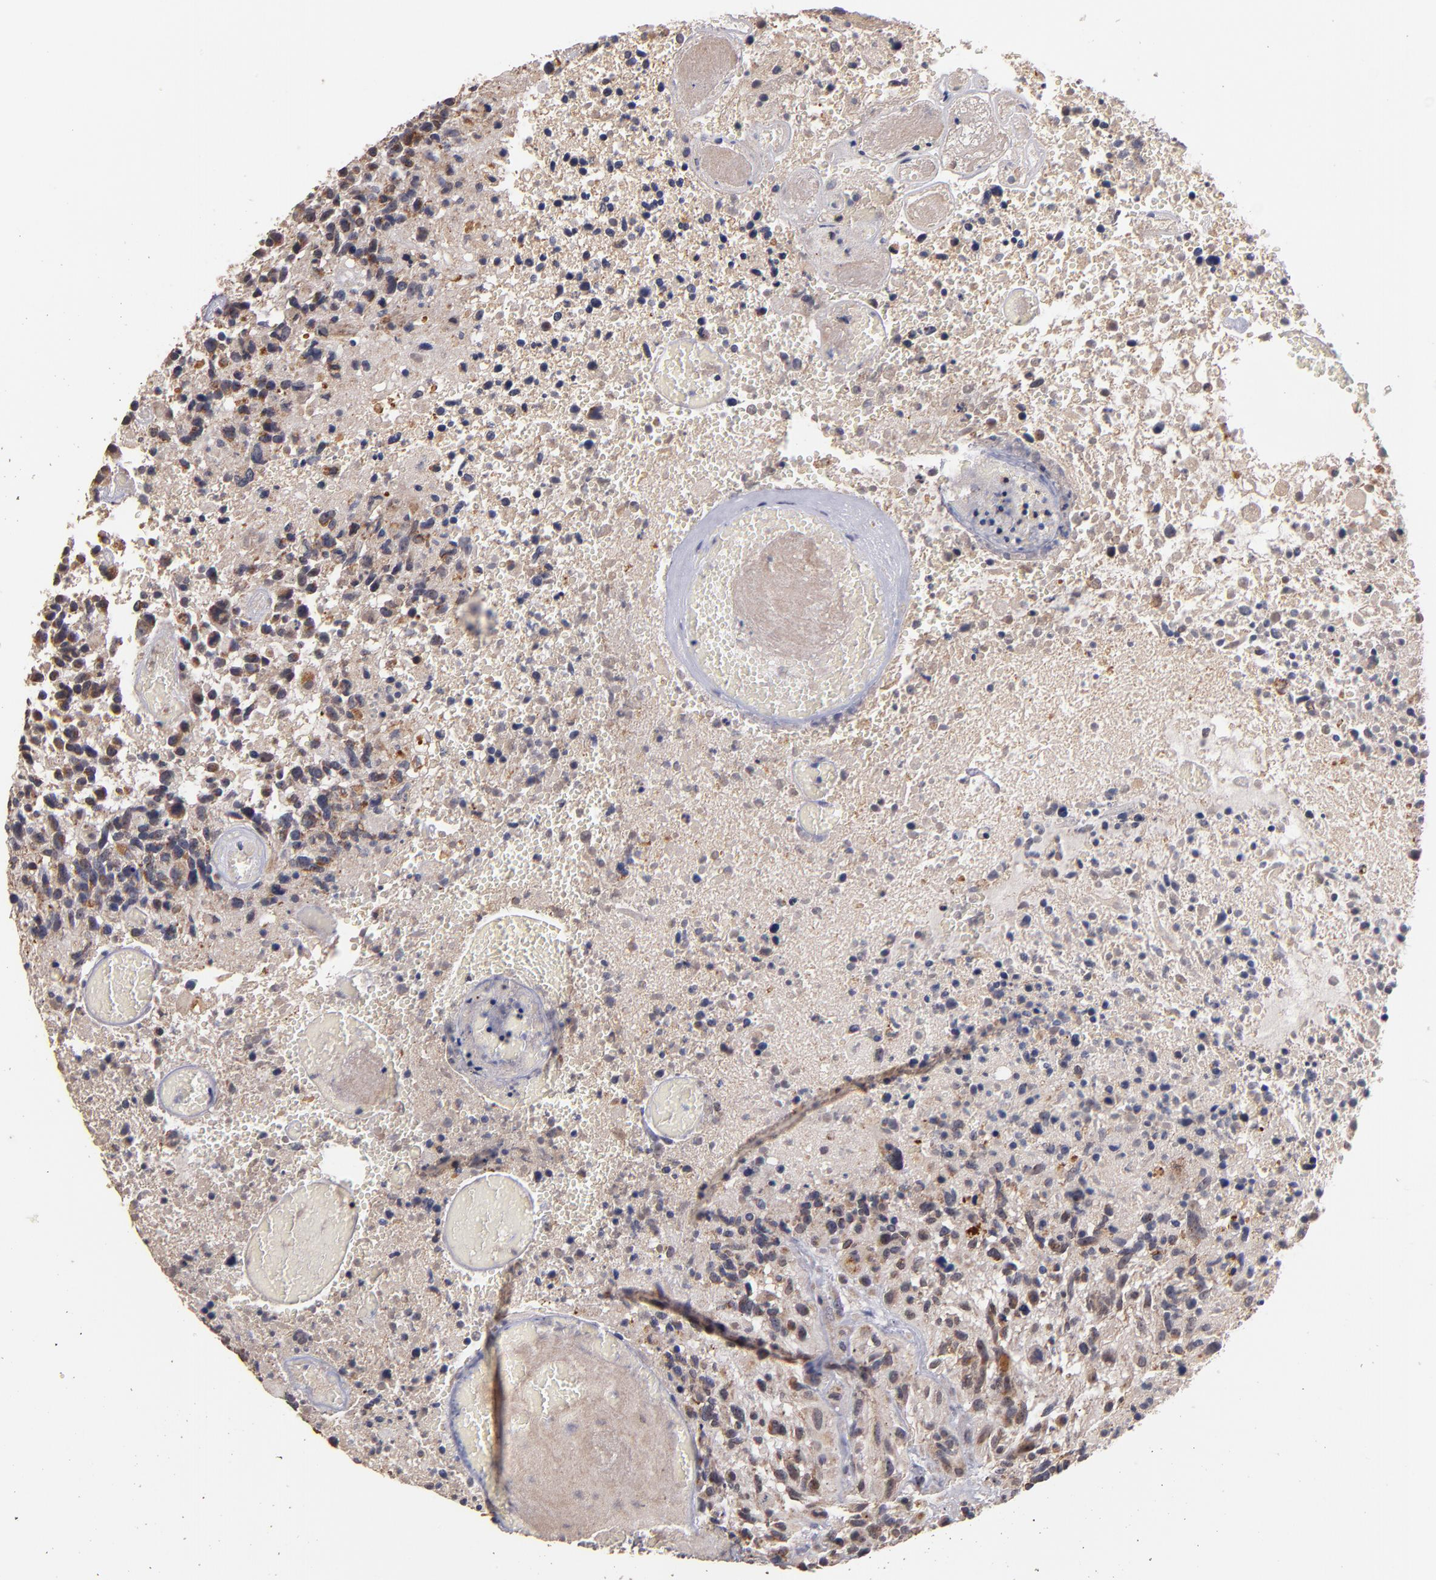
{"staining": {"intensity": "moderate", "quantity": "25%-75%", "location": "cytoplasmic/membranous"}, "tissue": "glioma", "cell_type": "Tumor cells", "image_type": "cancer", "snomed": [{"axis": "morphology", "description": "Glioma, malignant, High grade"}, {"axis": "topography", "description": "Brain"}], "caption": "DAB (3,3'-diaminobenzidine) immunohistochemical staining of human glioma reveals moderate cytoplasmic/membranous protein staining in approximately 25%-75% of tumor cells. (DAB (3,3'-diaminobenzidine) = brown stain, brightfield microscopy at high magnification).", "gene": "DIABLO", "patient": {"sex": "male", "age": 72}}